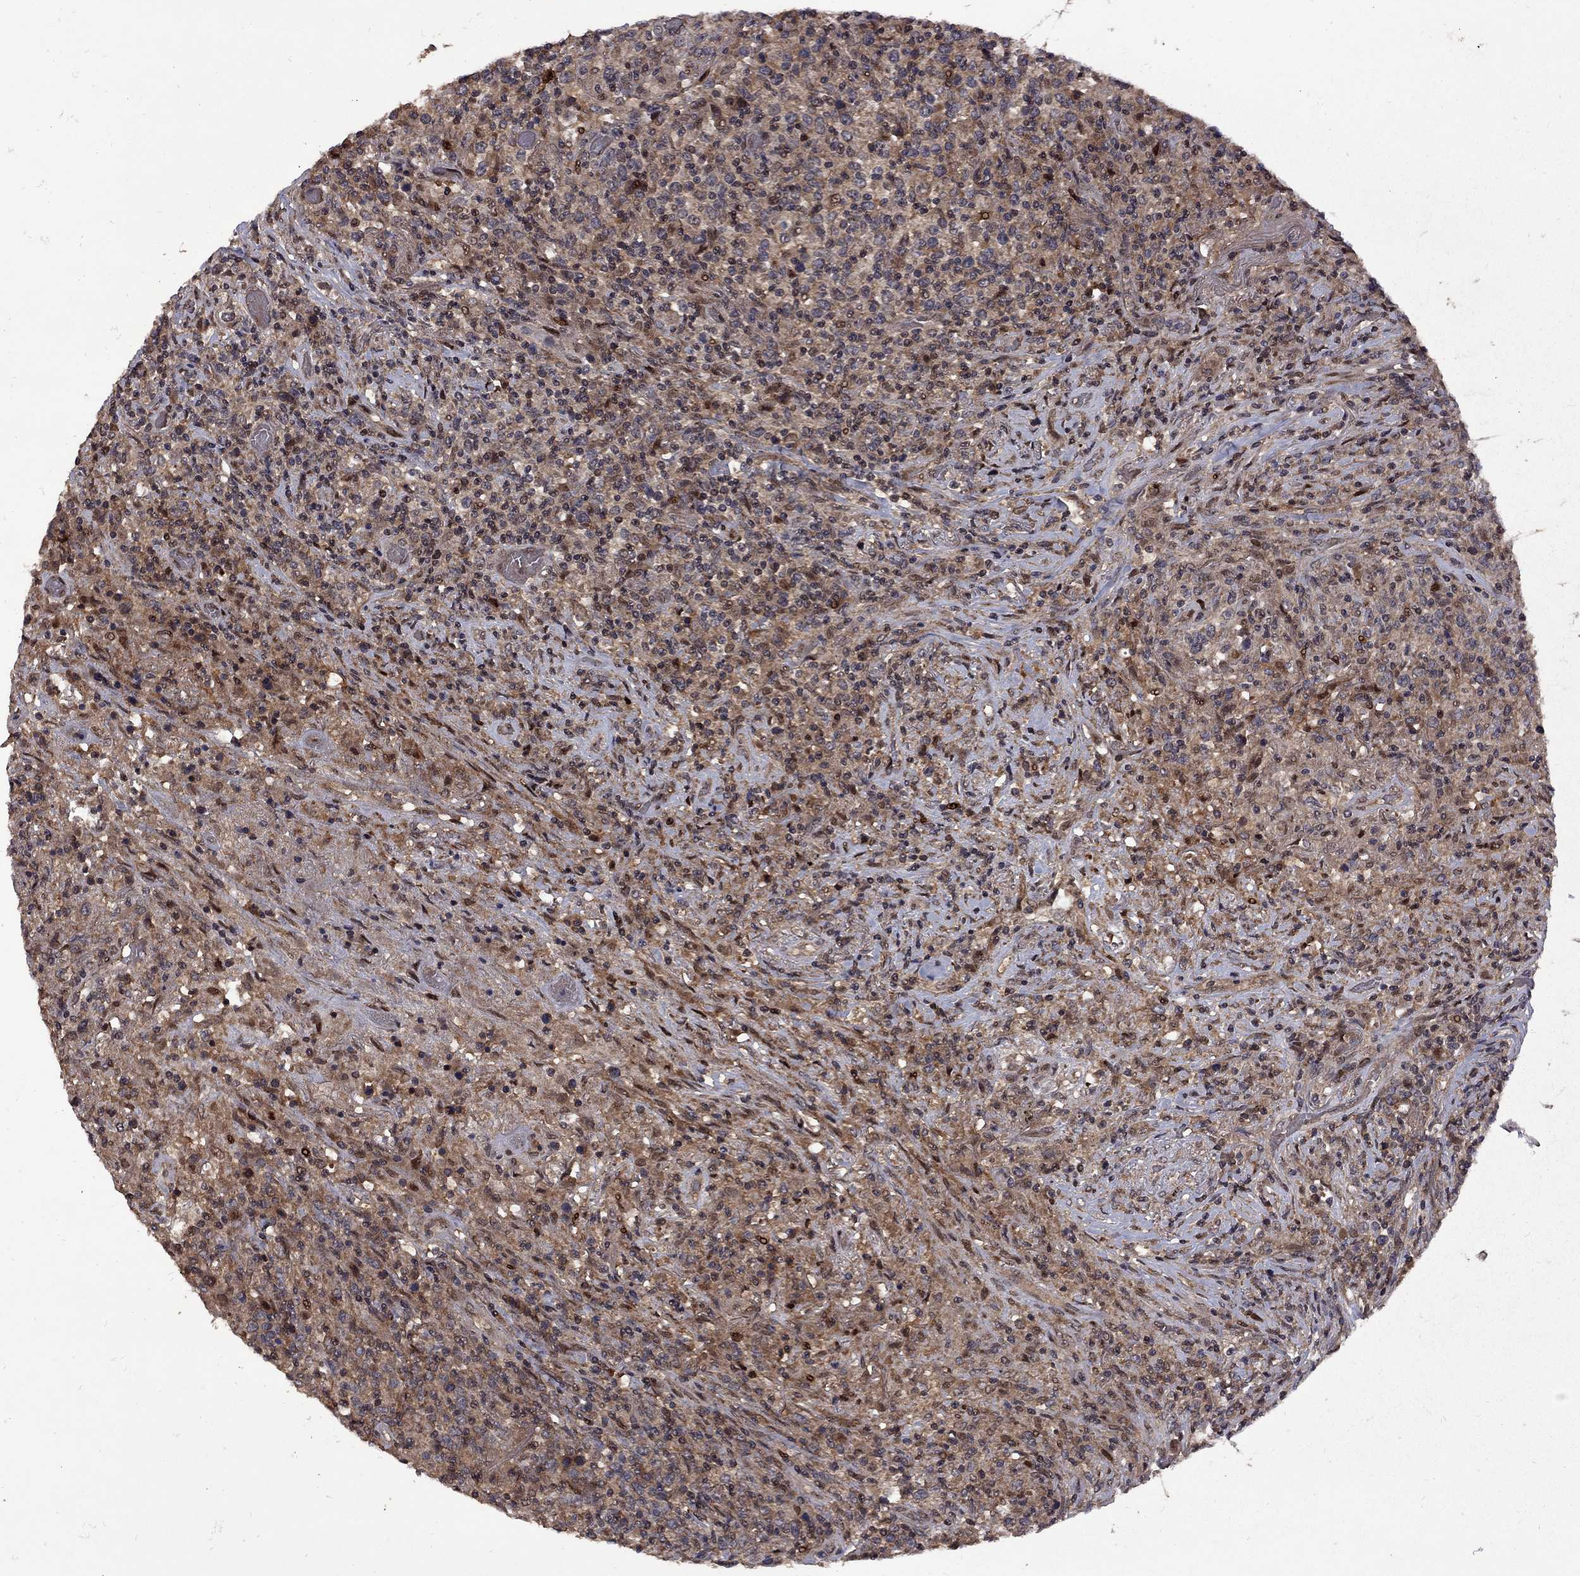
{"staining": {"intensity": "moderate", "quantity": "25%-75%", "location": "cytoplasmic/membranous,nuclear"}, "tissue": "lymphoma", "cell_type": "Tumor cells", "image_type": "cancer", "snomed": [{"axis": "morphology", "description": "Malignant lymphoma, non-Hodgkin's type, High grade"}, {"axis": "topography", "description": "Lung"}], "caption": "High-power microscopy captured an immunohistochemistry (IHC) micrograph of lymphoma, revealing moderate cytoplasmic/membranous and nuclear expression in about 25%-75% of tumor cells.", "gene": "IPP", "patient": {"sex": "male", "age": 79}}